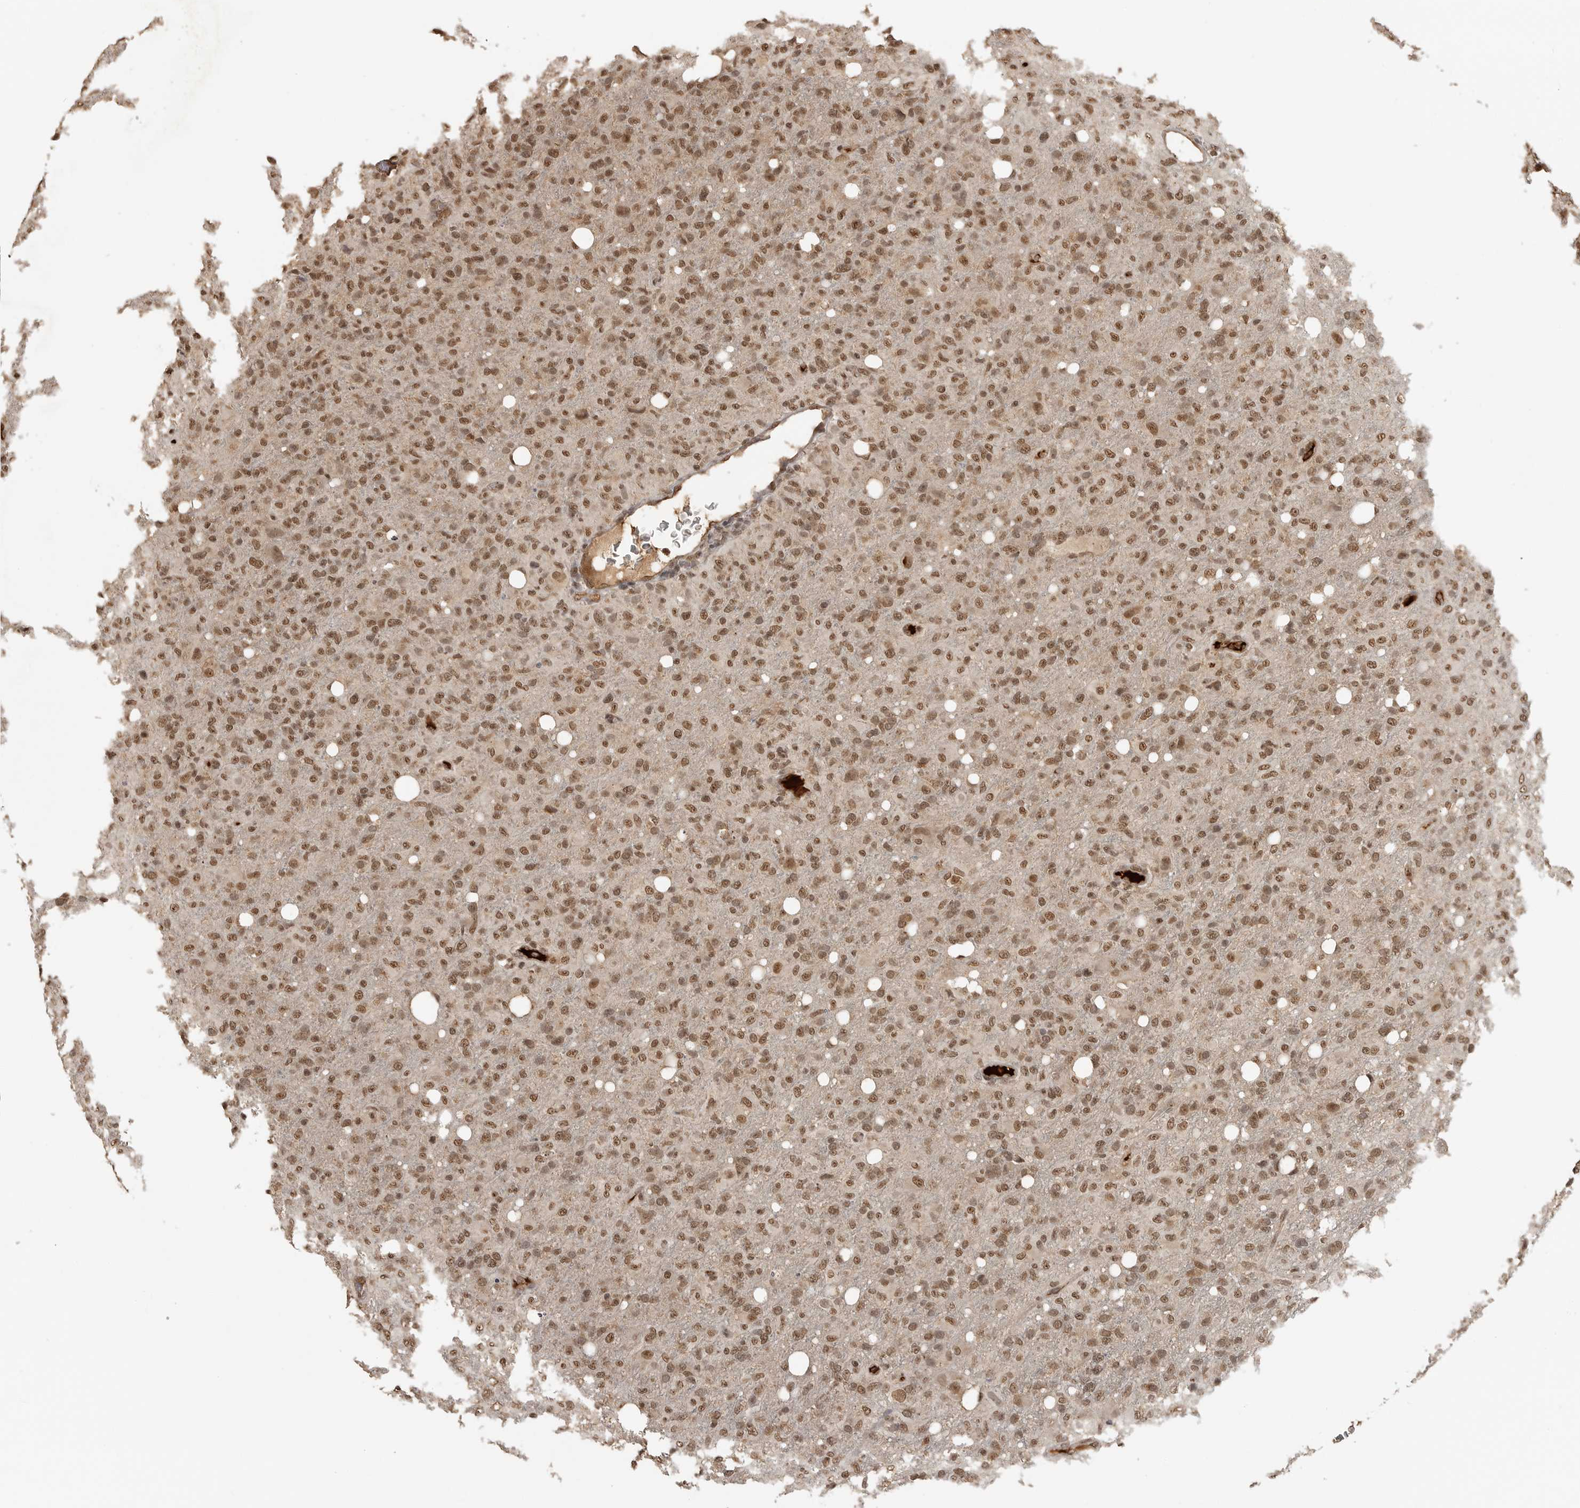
{"staining": {"intensity": "moderate", "quantity": ">75%", "location": "nuclear"}, "tissue": "glioma", "cell_type": "Tumor cells", "image_type": "cancer", "snomed": [{"axis": "morphology", "description": "Glioma, malignant, High grade"}, {"axis": "topography", "description": "Brain"}], "caption": "DAB immunohistochemical staining of human glioma displays moderate nuclear protein staining in about >75% of tumor cells.", "gene": "CLOCK", "patient": {"sex": "female", "age": 57}}